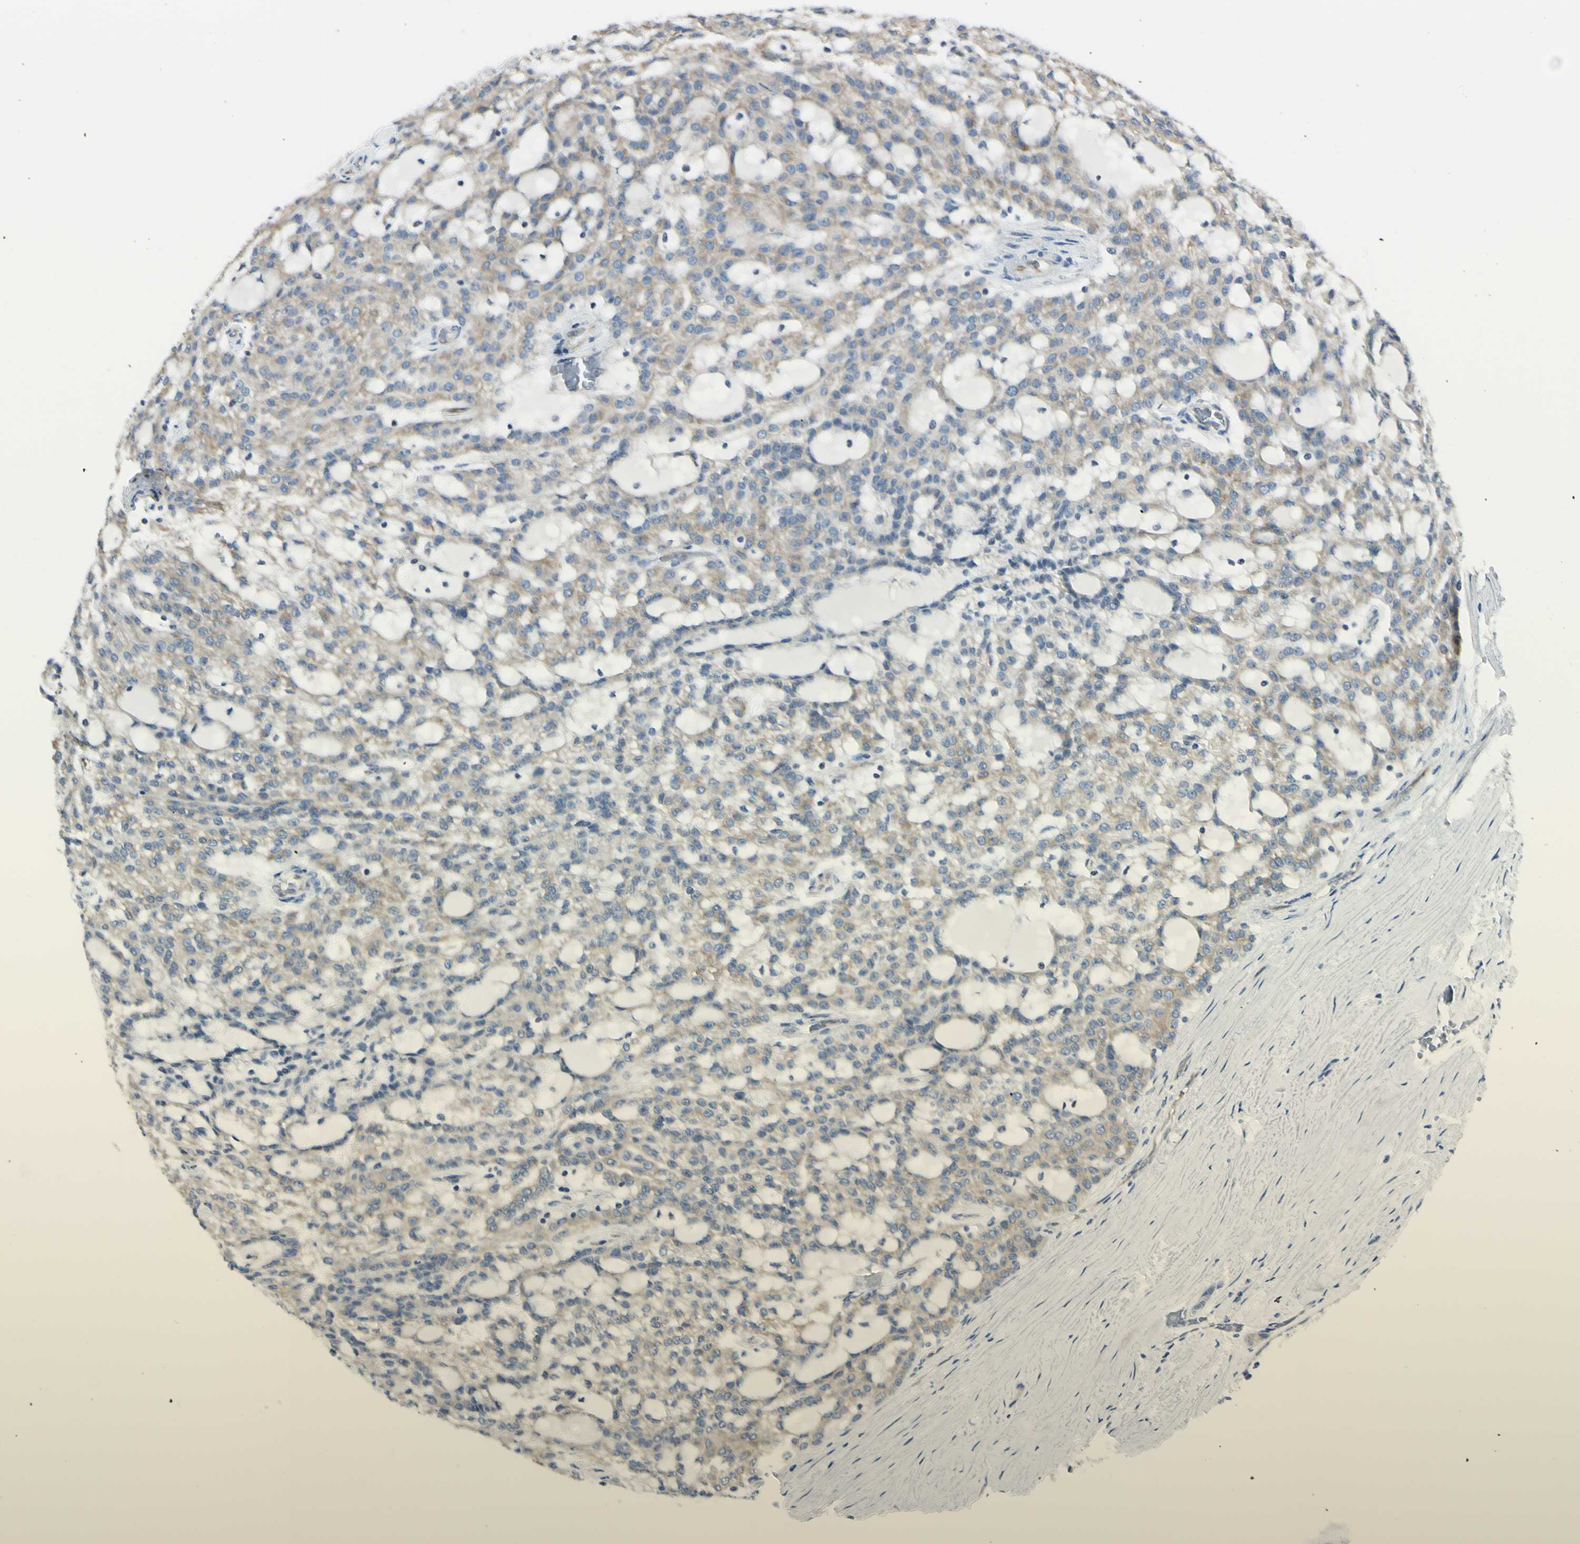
{"staining": {"intensity": "weak", "quantity": ">75%", "location": "cytoplasmic/membranous"}, "tissue": "renal cancer", "cell_type": "Tumor cells", "image_type": "cancer", "snomed": [{"axis": "morphology", "description": "Adenocarcinoma, NOS"}, {"axis": "topography", "description": "Kidney"}], "caption": "Protein positivity by immunohistochemistry shows weak cytoplasmic/membranous staining in about >75% of tumor cells in renal adenocarcinoma.", "gene": "SELENOS", "patient": {"sex": "male", "age": 63}}